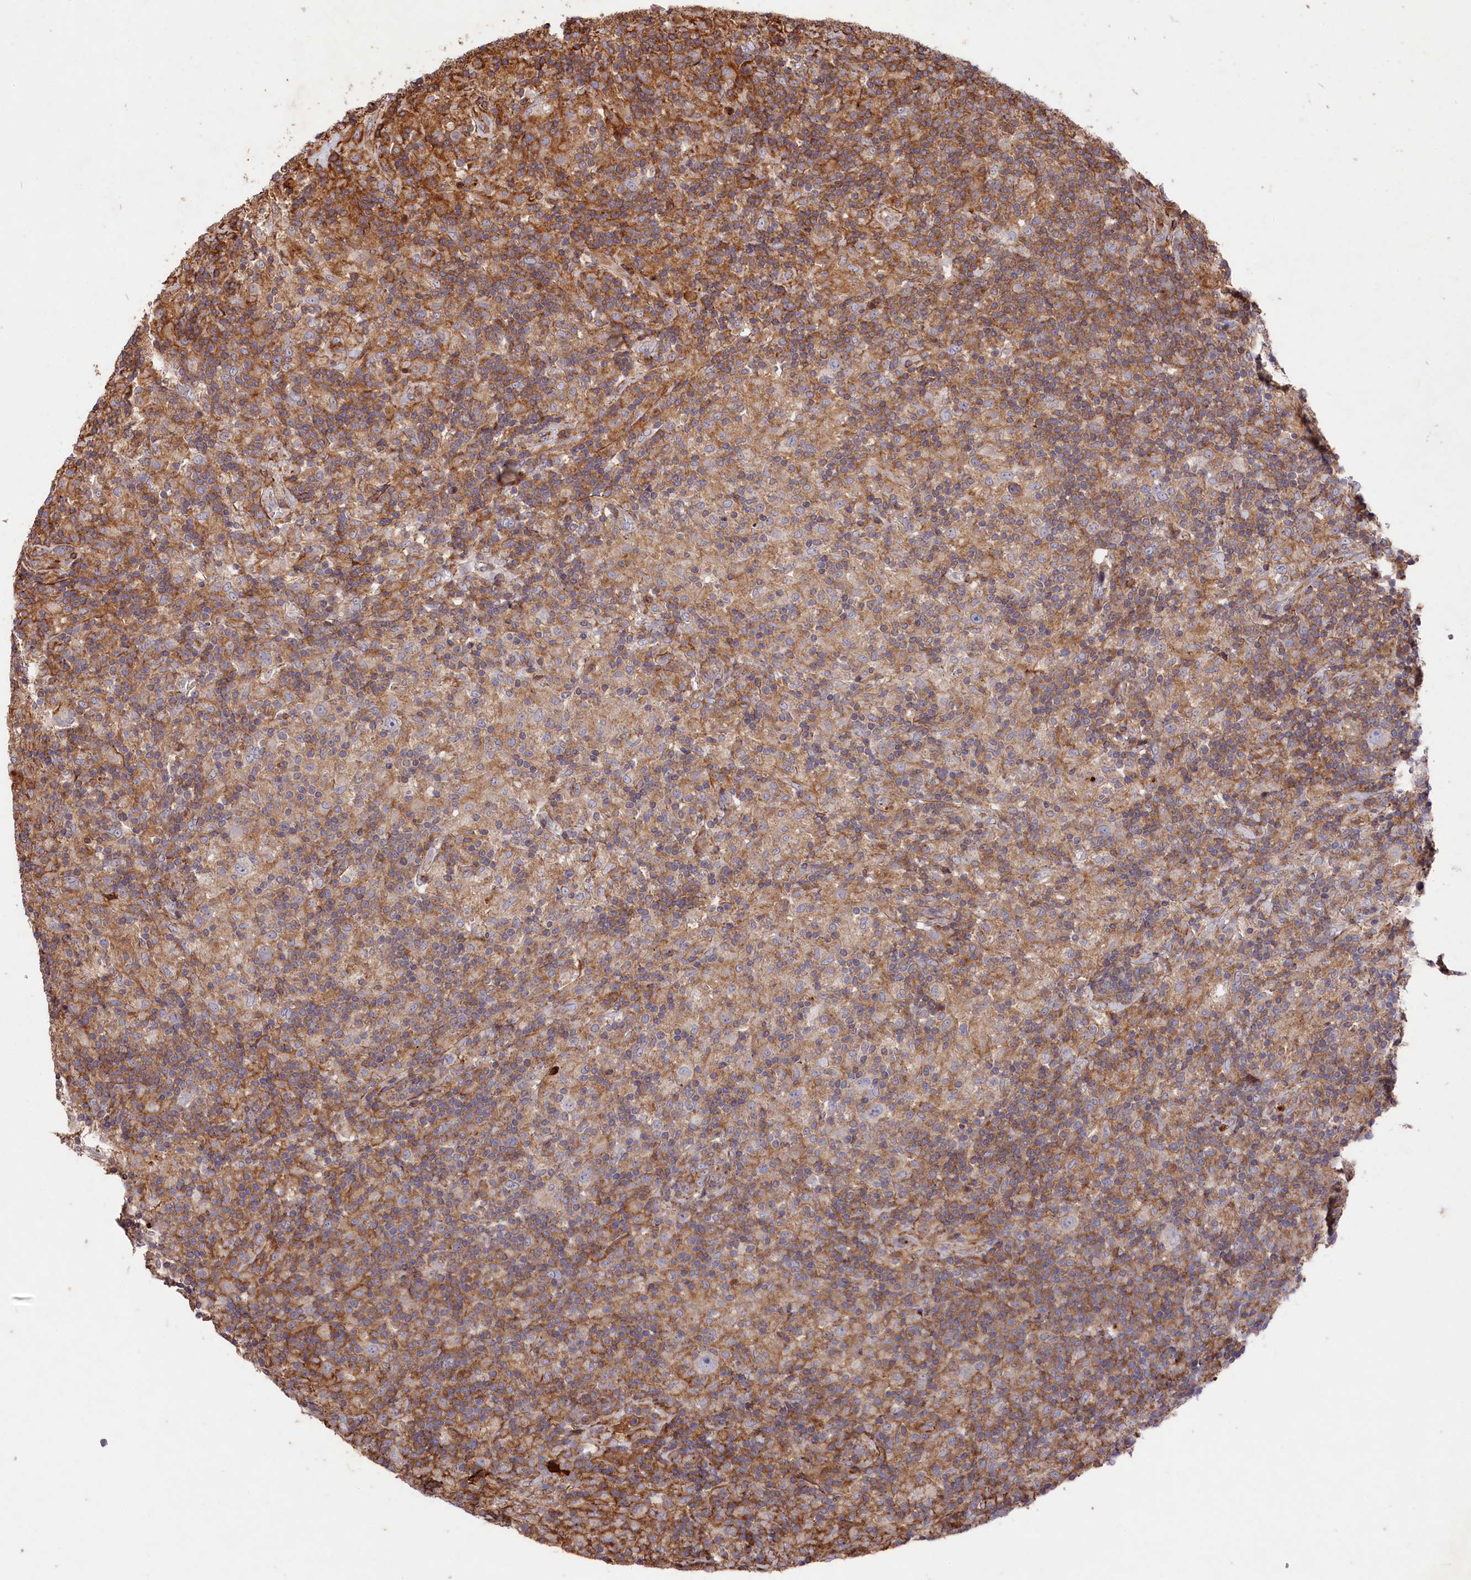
{"staining": {"intensity": "negative", "quantity": "none", "location": "none"}, "tissue": "lymphoma", "cell_type": "Tumor cells", "image_type": "cancer", "snomed": [{"axis": "morphology", "description": "Hodgkin's disease, NOS"}, {"axis": "topography", "description": "Lymph node"}], "caption": "This is an IHC histopathology image of lymphoma. There is no staining in tumor cells.", "gene": "RAPSN", "patient": {"sex": "male", "age": 70}}